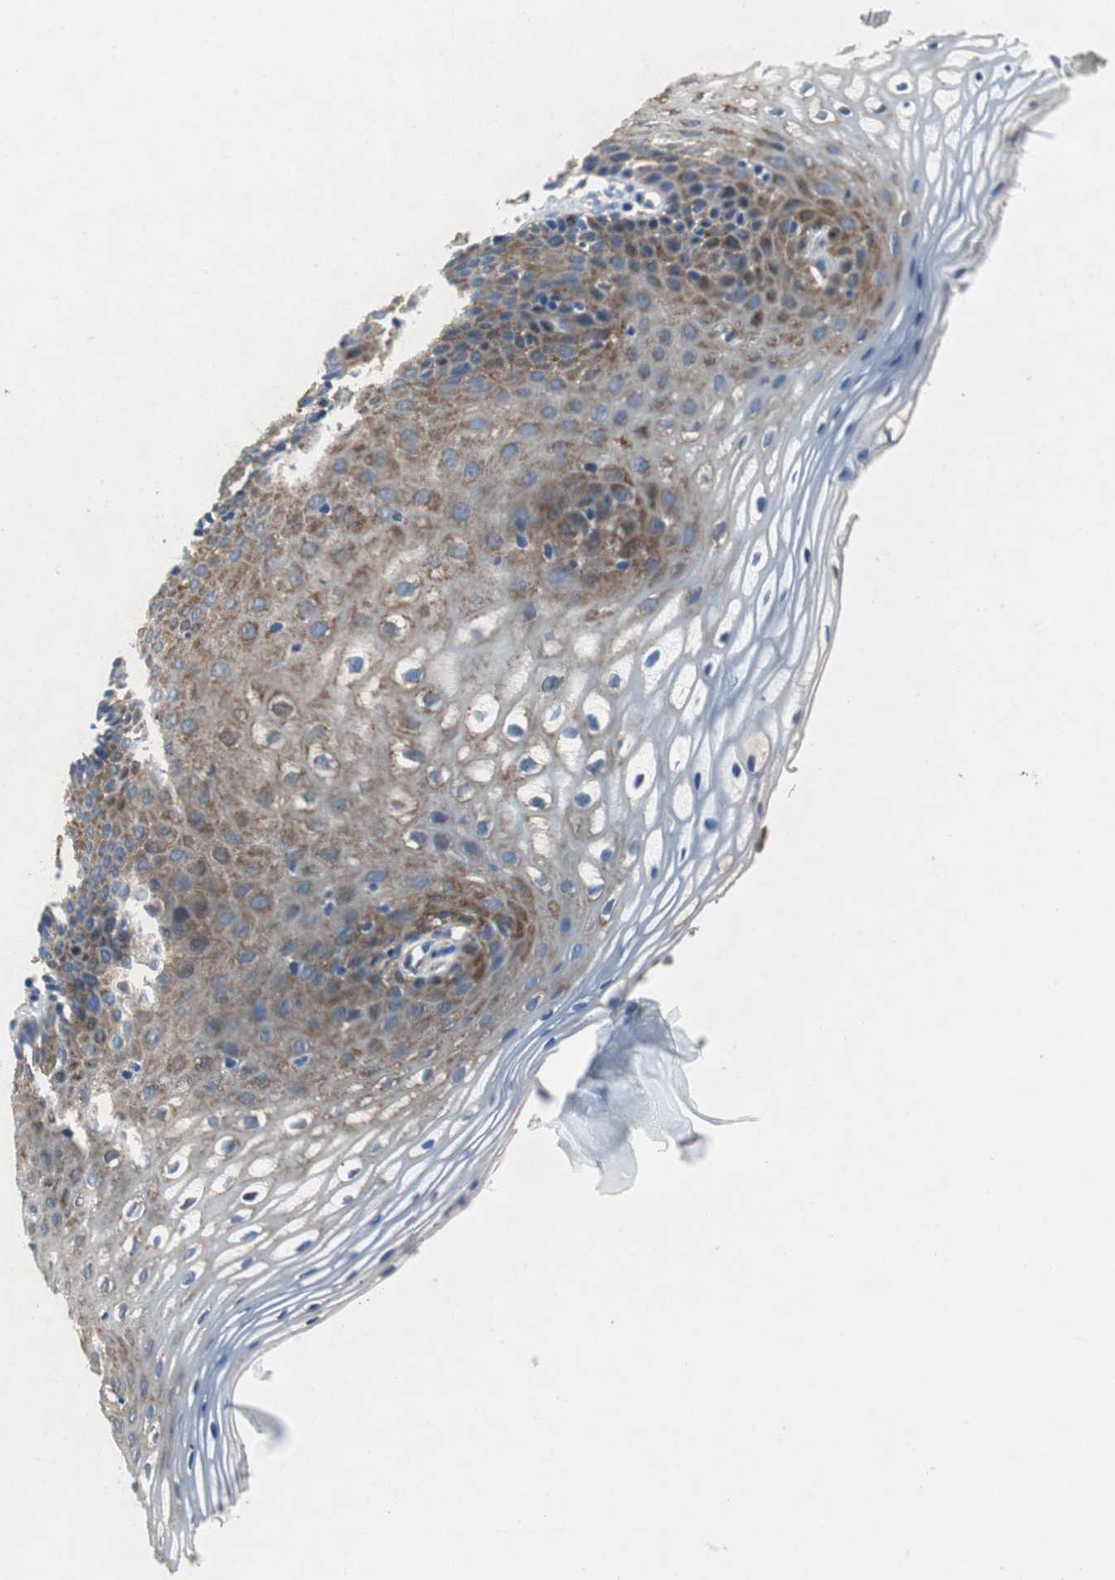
{"staining": {"intensity": "strong", "quantity": ">75%", "location": "cytoplasmic/membranous"}, "tissue": "vagina", "cell_type": "Squamous epithelial cells", "image_type": "normal", "snomed": [{"axis": "morphology", "description": "Normal tissue, NOS"}, {"axis": "topography", "description": "Vagina"}], "caption": "This image displays immunohistochemistry (IHC) staining of benign vagina, with high strong cytoplasmic/membranous staining in approximately >75% of squamous epithelial cells.", "gene": "RPL35", "patient": {"sex": "female", "age": 55}}